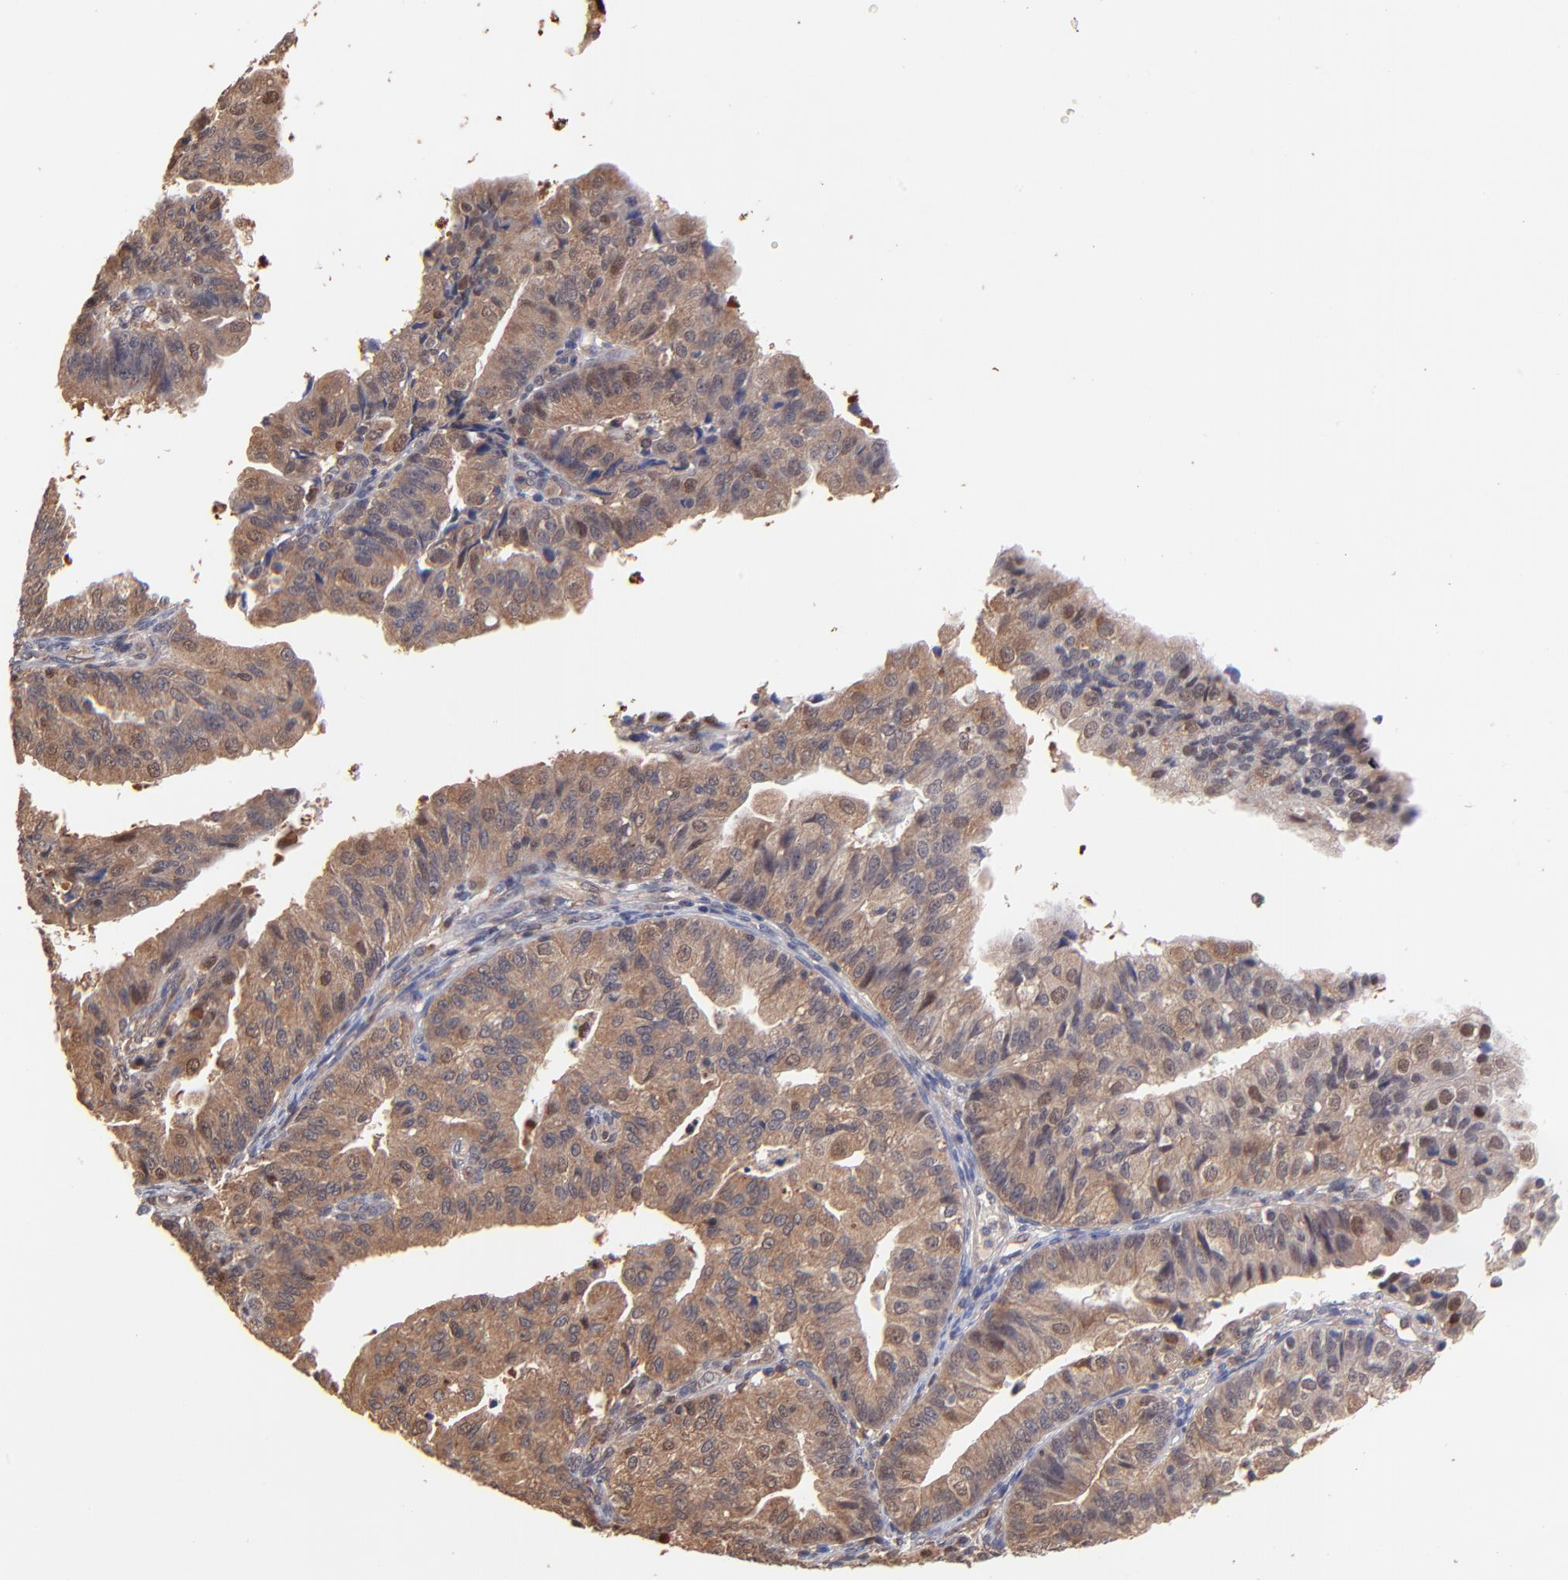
{"staining": {"intensity": "strong", "quantity": ">75%", "location": "cytoplasmic/membranous"}, "tissue": "endometrial cancer", "cell_type": "Tumor cells", "image_type": "cancer", "snomed": [{"axis": "morphology", "description": "Adenocarcinoma, NOS"}, {"axis": "topography", "description": "Endometrium"}], "caption": "Strong cytoplasmic/membranous staining is appreciated in about >75% of tumor cells in adenocarcinoma (endometrial).", "gene": "PSMA6", "patient": {"sex": "female", "age": 56}}